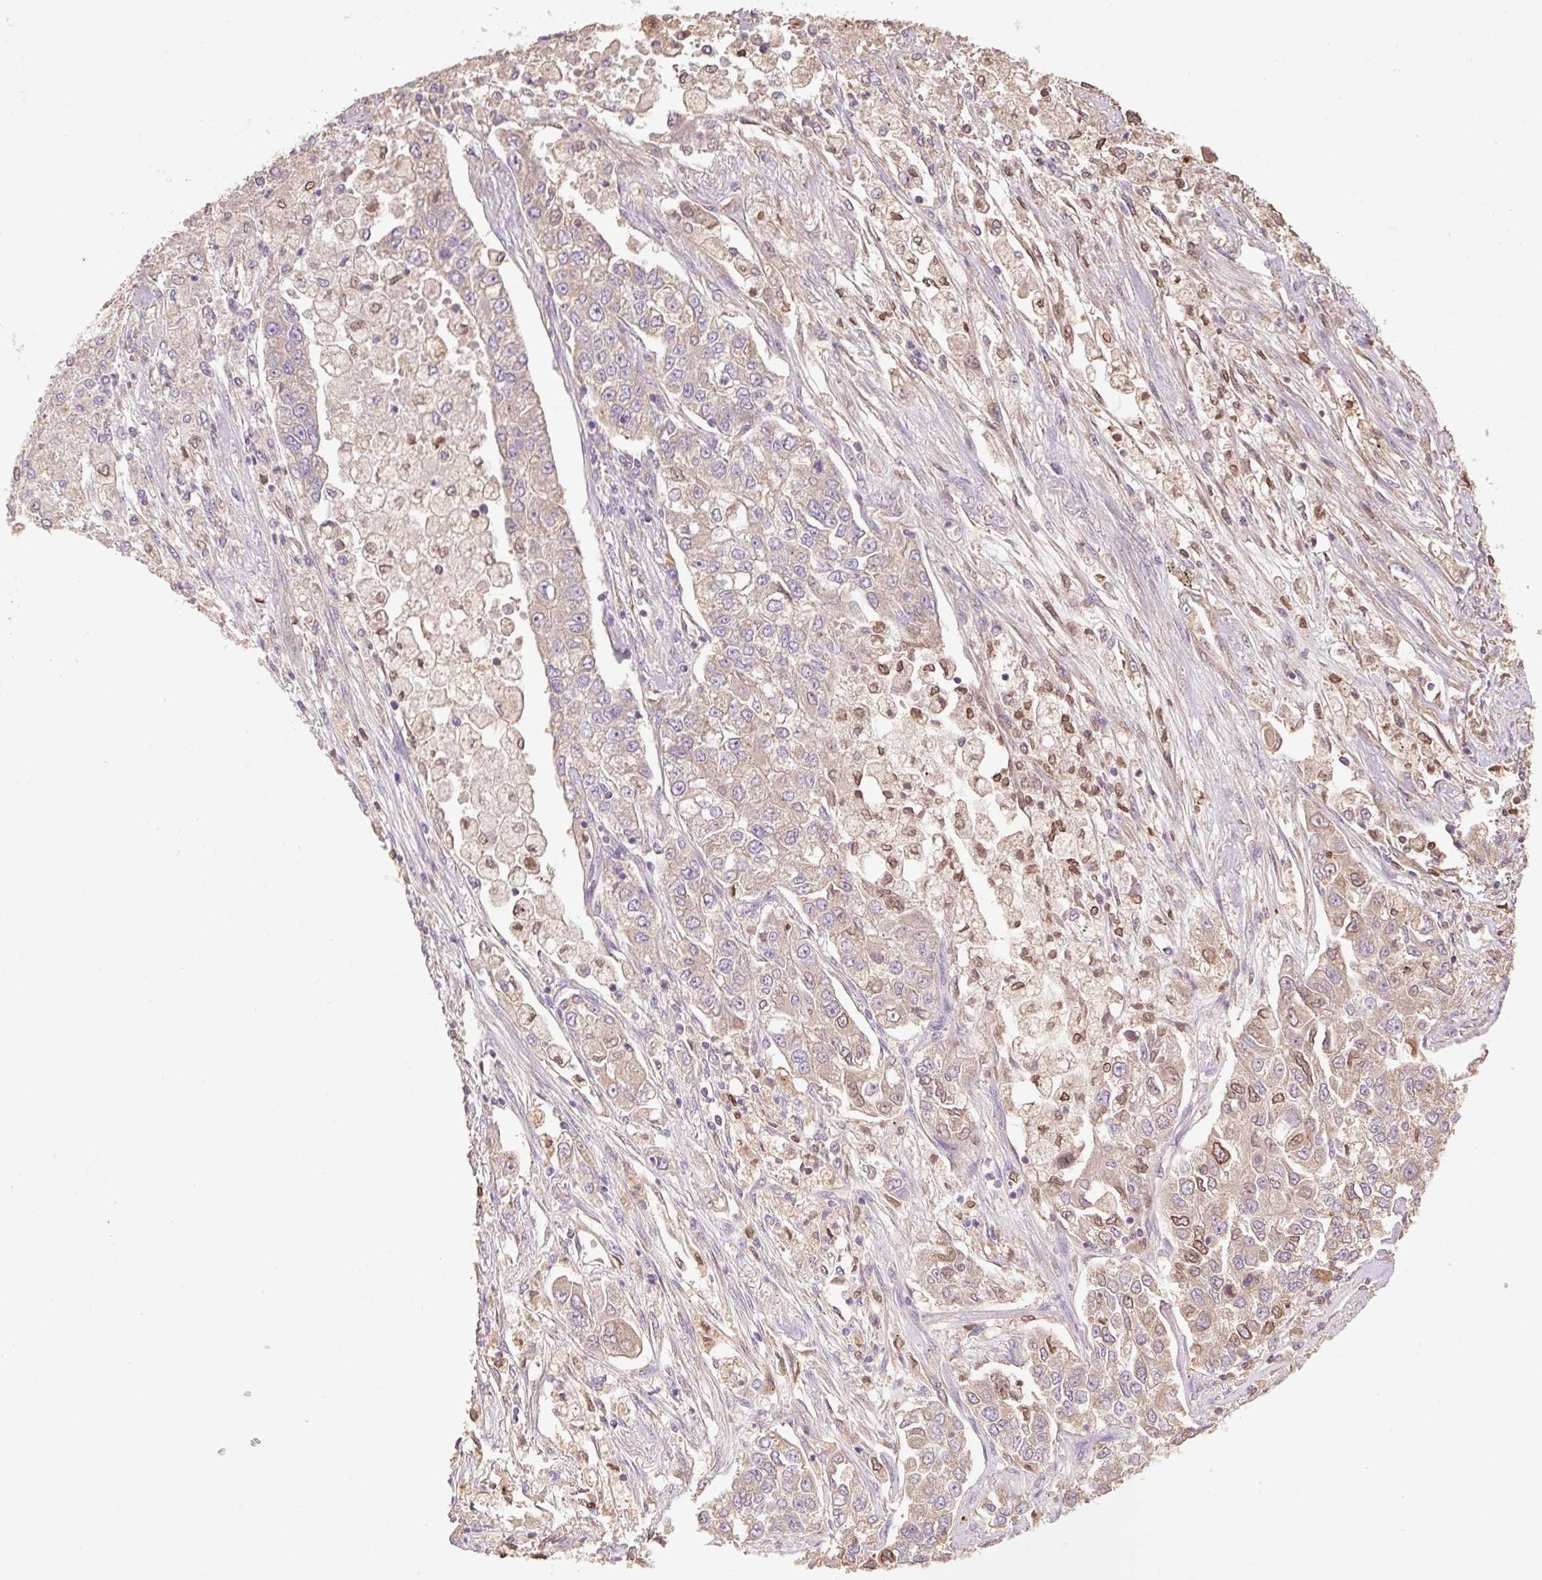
{"staining": {"intensity": "moderate", "quantity": "<25%", "location": "cytoplasmic/membranous"}, "tissue": "lung cancer", "cell_type": "Tumor cells", "image_type": "cancer", "snomed": [{"axis": "morphology", "description": "Adenocarcinoma, NOS"}, {"axis": "topography", "description": "Lung"}], "caption": "The immunohistochemical stain labels moderate cytoplasmic/membranous expression in tumor cells of lung adenocarcinoma tissue.", "gene": "DESI1", "patient": {"sex": "male", "age": 49}}